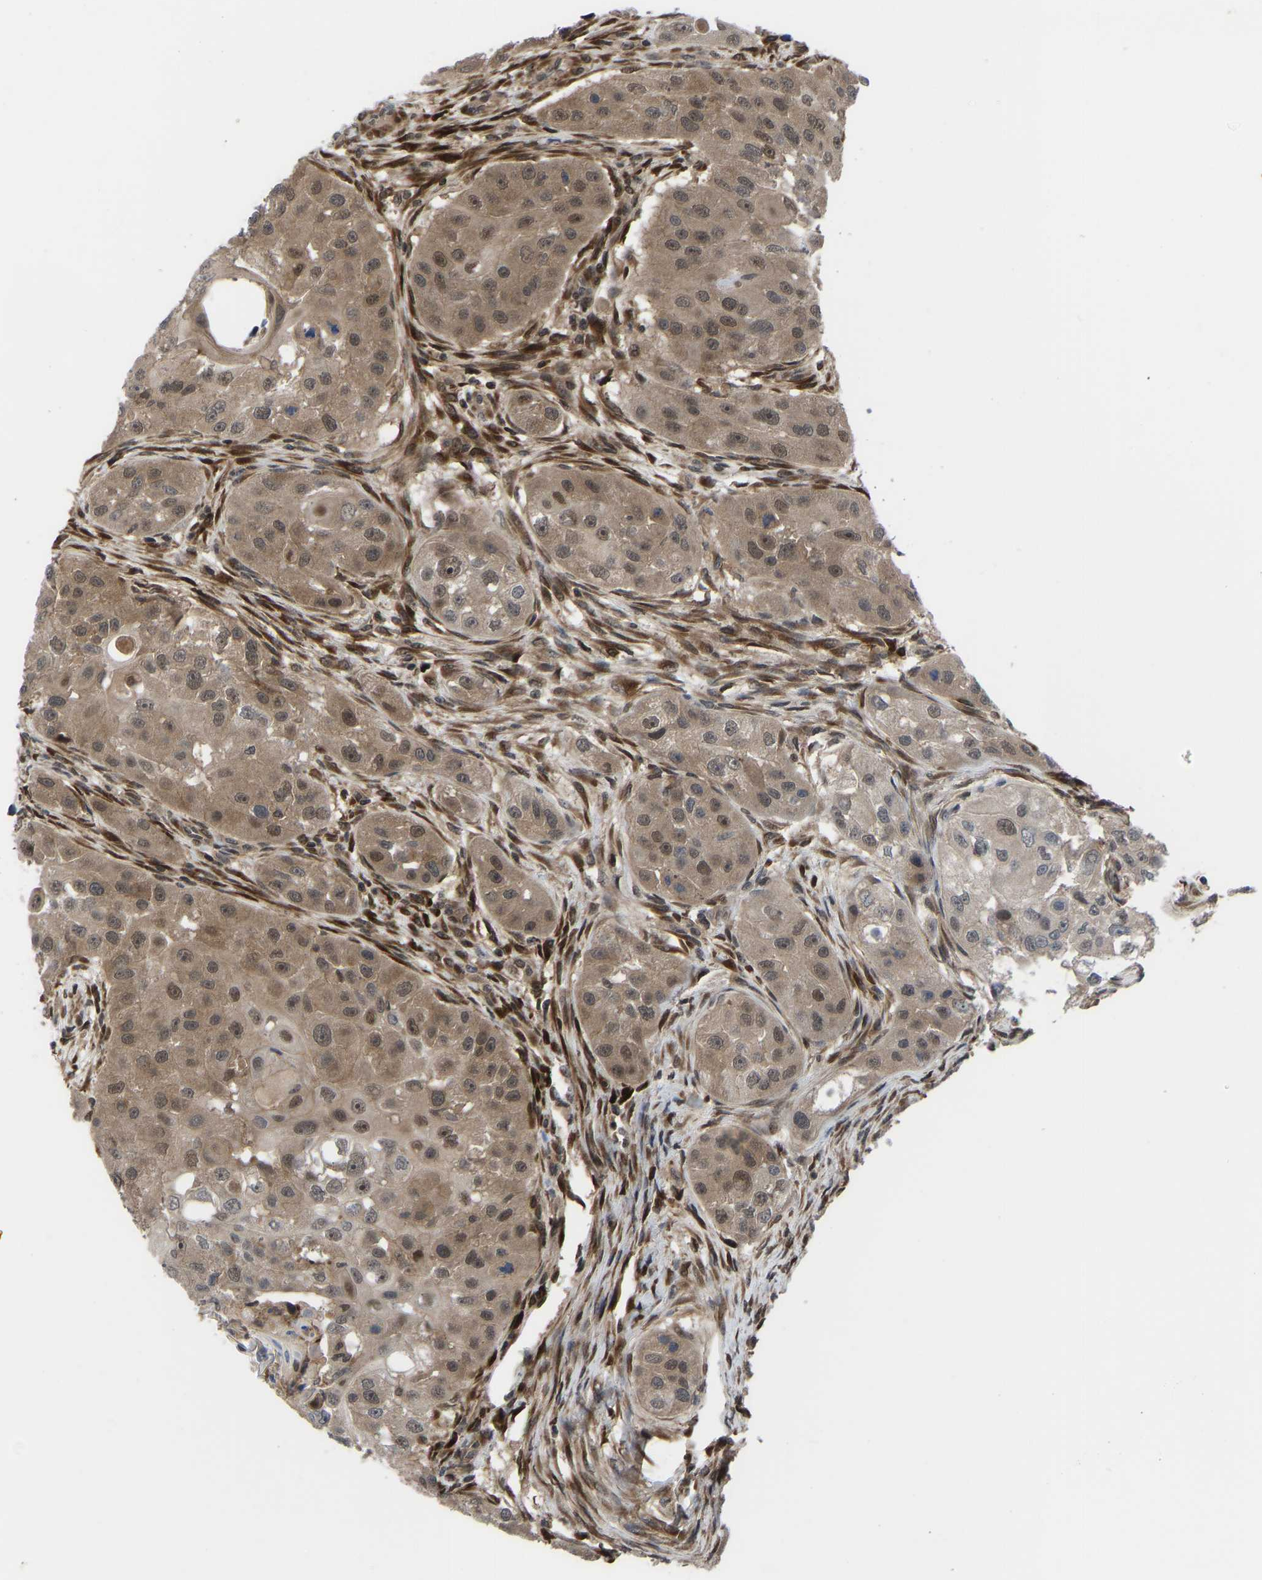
{"staining": {"intensity": "moderate", "quantity": ">75%", "location": "cytoplasmic/membranous,nuclear"}, "tissue": "head and neck cancer", "cell_type": "Tumor cells", "image_type": "cancer", "snomed": [{"axis": "morphology", "description": "Normal tissue, NOS"}, {"axis": "morphology", "description": "Squamous cell carcinoma, NOS"}, {"axis": "topography", "description": "Skeletal muscle"}, {"axis": "topography", "description": "Head-Neck"}], "caption": "Squamous cell carcinoma (head and neck) tissue displays moderate cytoplasmic/membranous and nuclear staining in approximately >75% of tumor cells", "gene": "CYP7B1", "patient": {"sex": "male", "age": 51}}